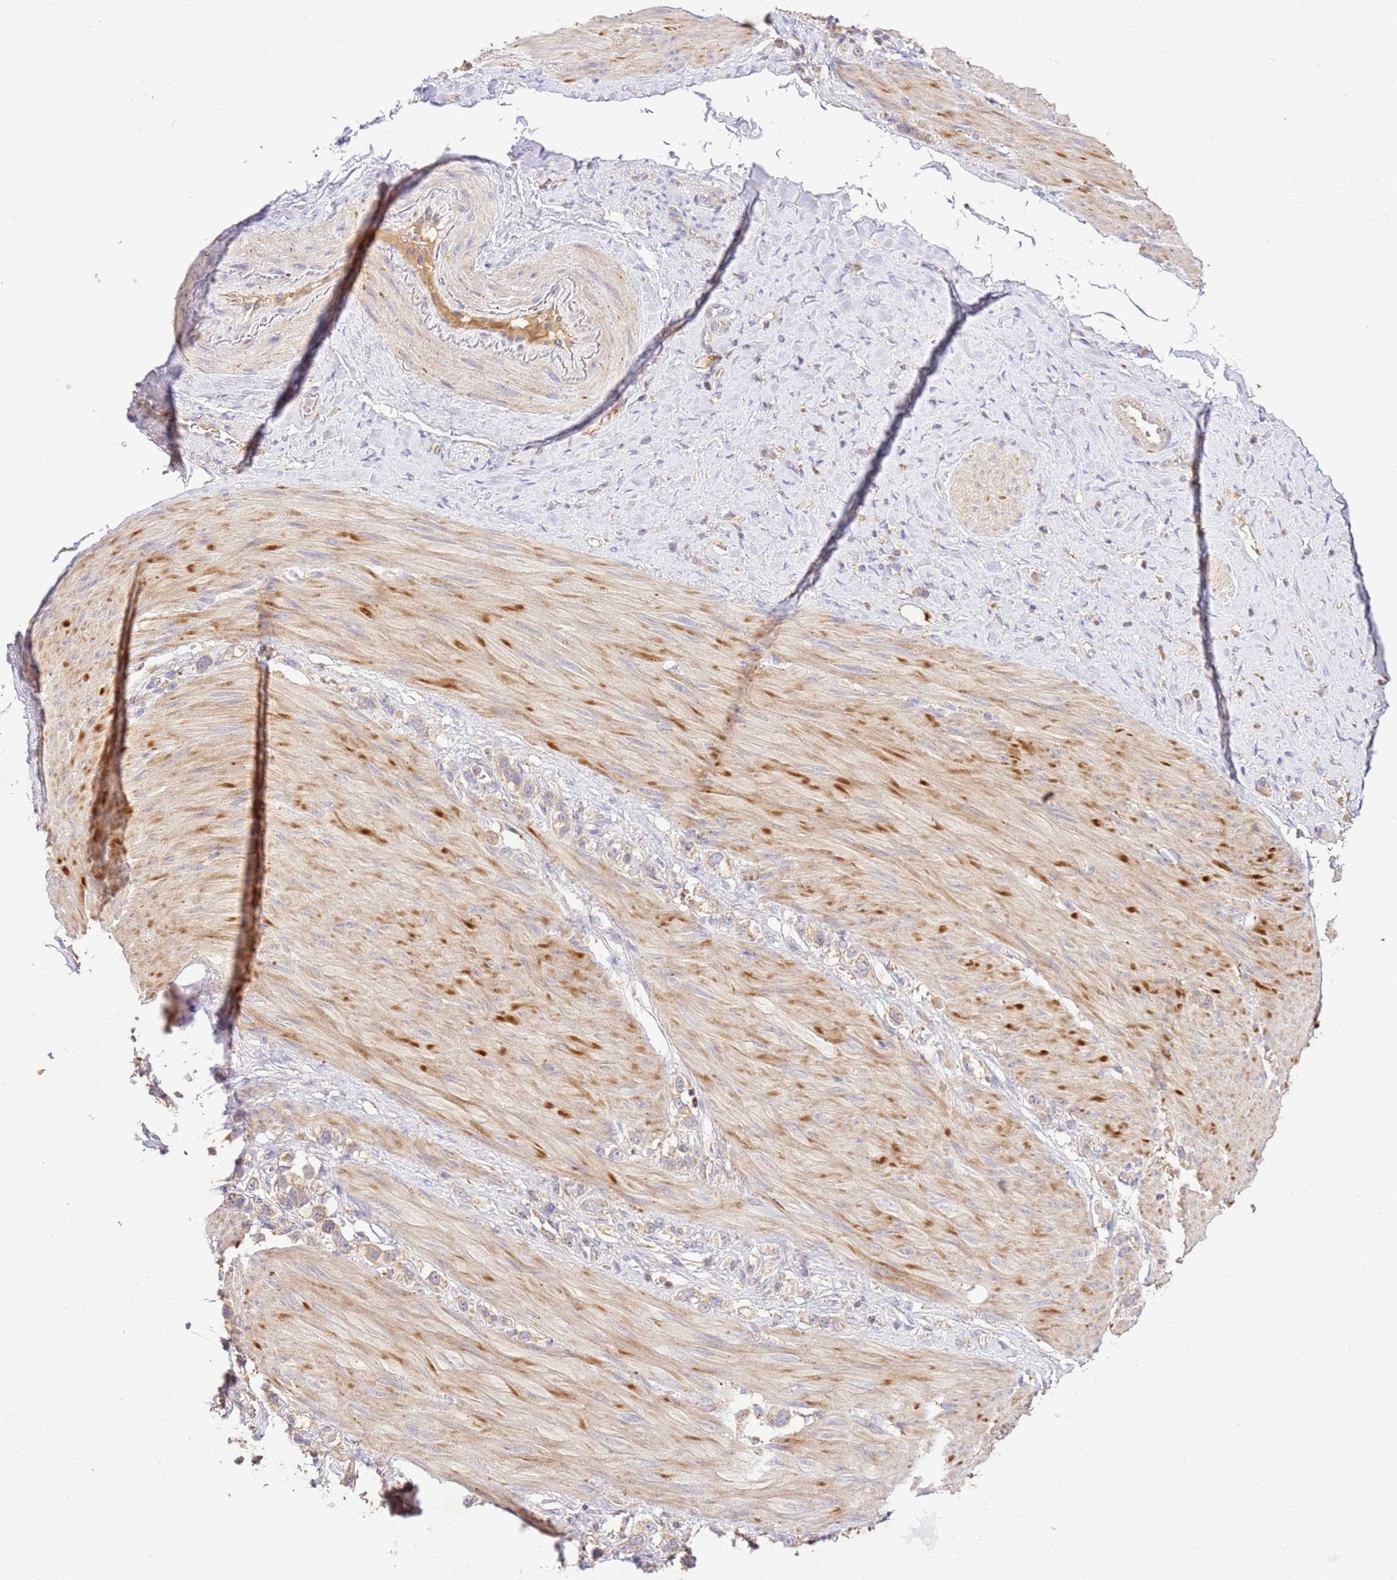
{"staining": {"intensity": "weak", "quantity": "25%-75%", "location": "cytoplasmic/membranous"}, "tissue": "stomach cancer", "cell_type": "Tumor cells", "image_type": "cancer", "snomed": [{"axis": "morphology", "description": "Adenocarcinoma, NOS"}, {"axis": "topography", "description": "Stomach"}], "caption": "Immunohistochemical staining of human stomach cancer exhibits weak cytoplasmic/membranous protein positivity in approximately 25%-75% of tumor cells.", "gene": "LRRC28", "patient": {"sex": "female", "age": 65}}